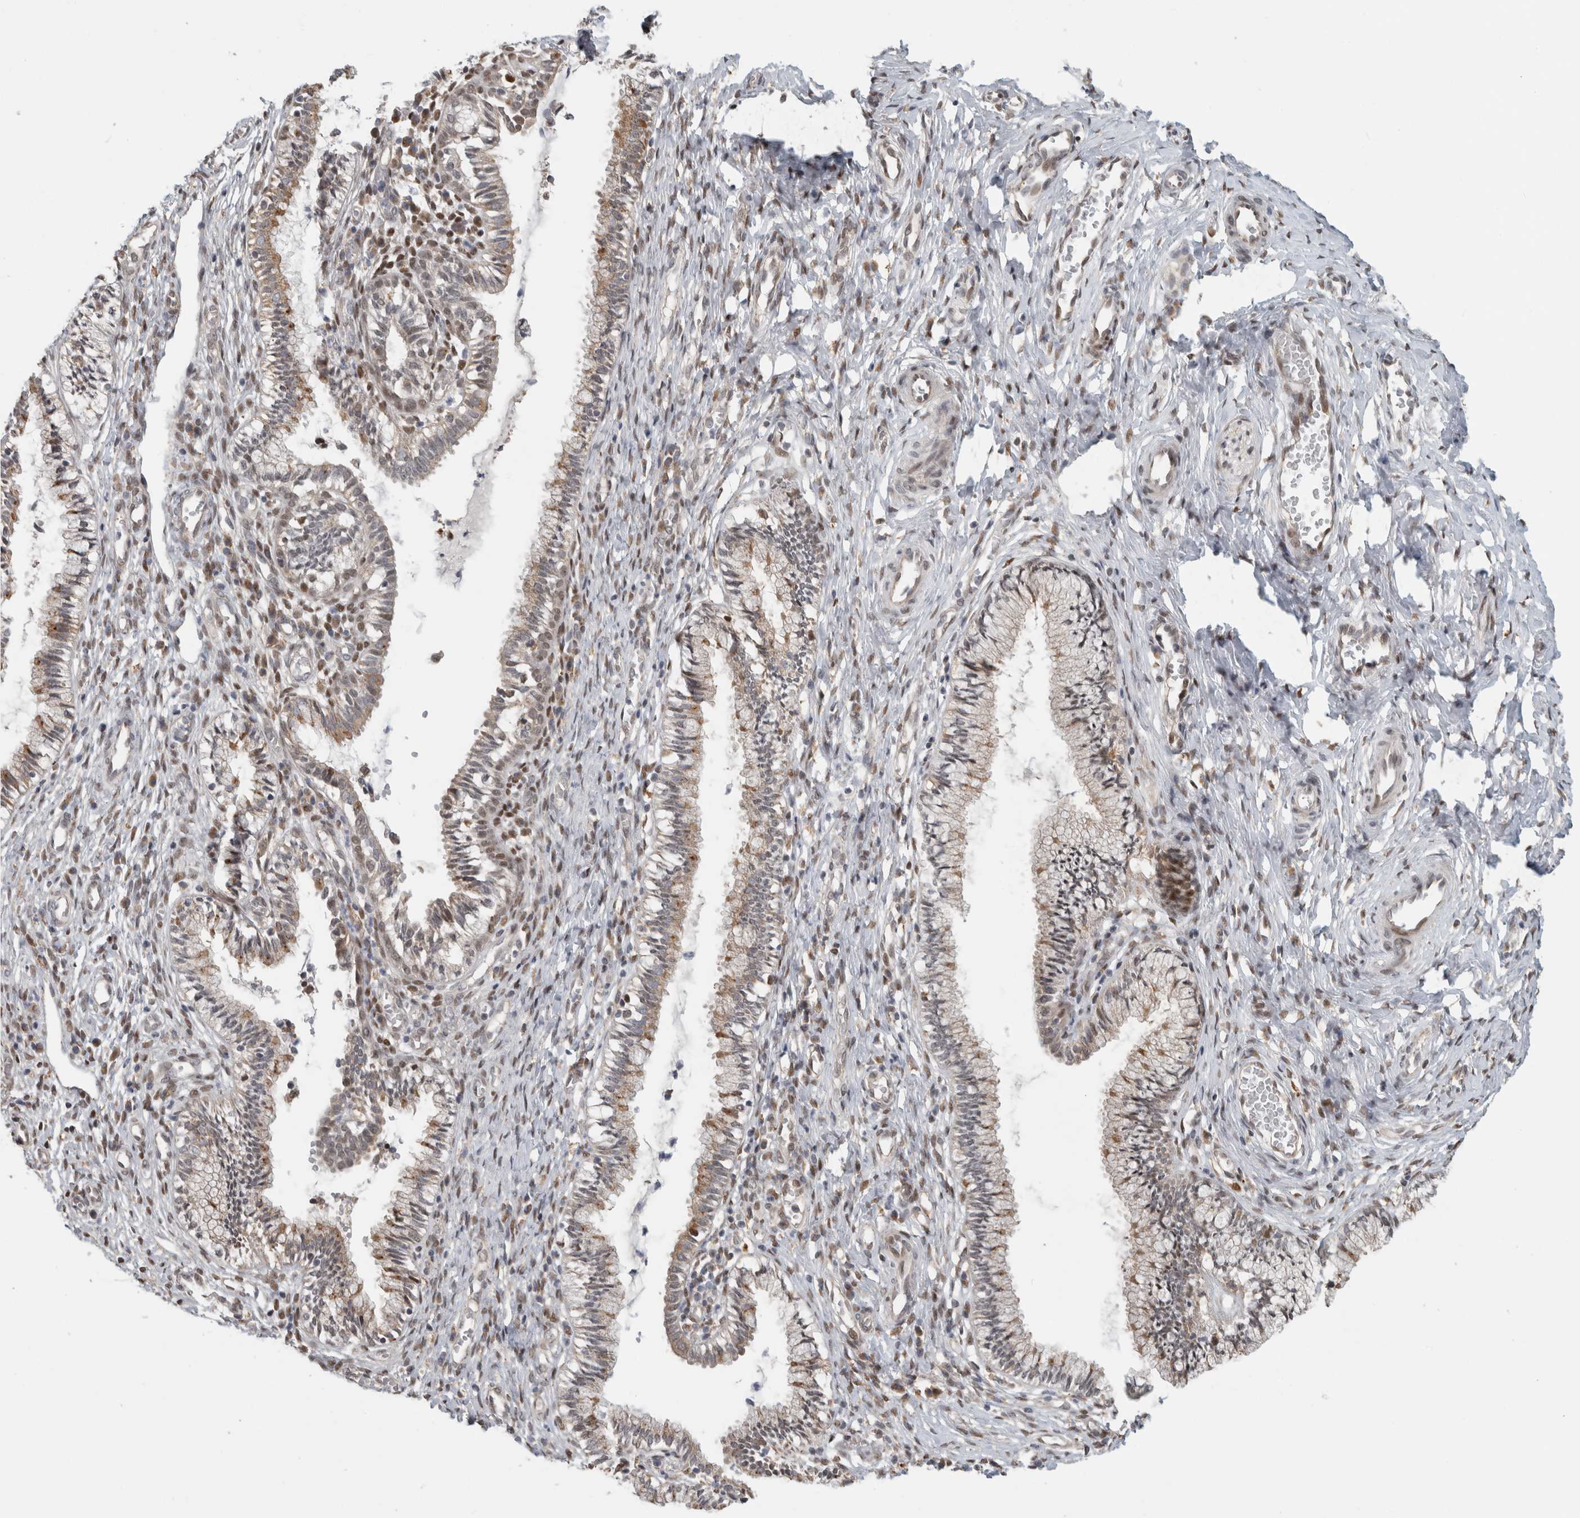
{"staining": {"intensity": "weak", "quantity": ">75%", "location": "cytoplasmic/membranous,nuclear"}, "tissue": "cervix", "cell_type": "Glandular cells", "image_type": "normal", "snomed": [{"axis": "morphology", "description": "Normal tissue, NOS"}, {"axis": "topography", "description": "Cervix"}], "caption": "This photomicrograph reveals immunohistochemistry staining of normal human cervix, with low weak cytoplasmic/membranous,nuclear staining in about >75% of glandular cells.", "gene": "NAB2", "patient": {"sex": "female", "age": 27}}